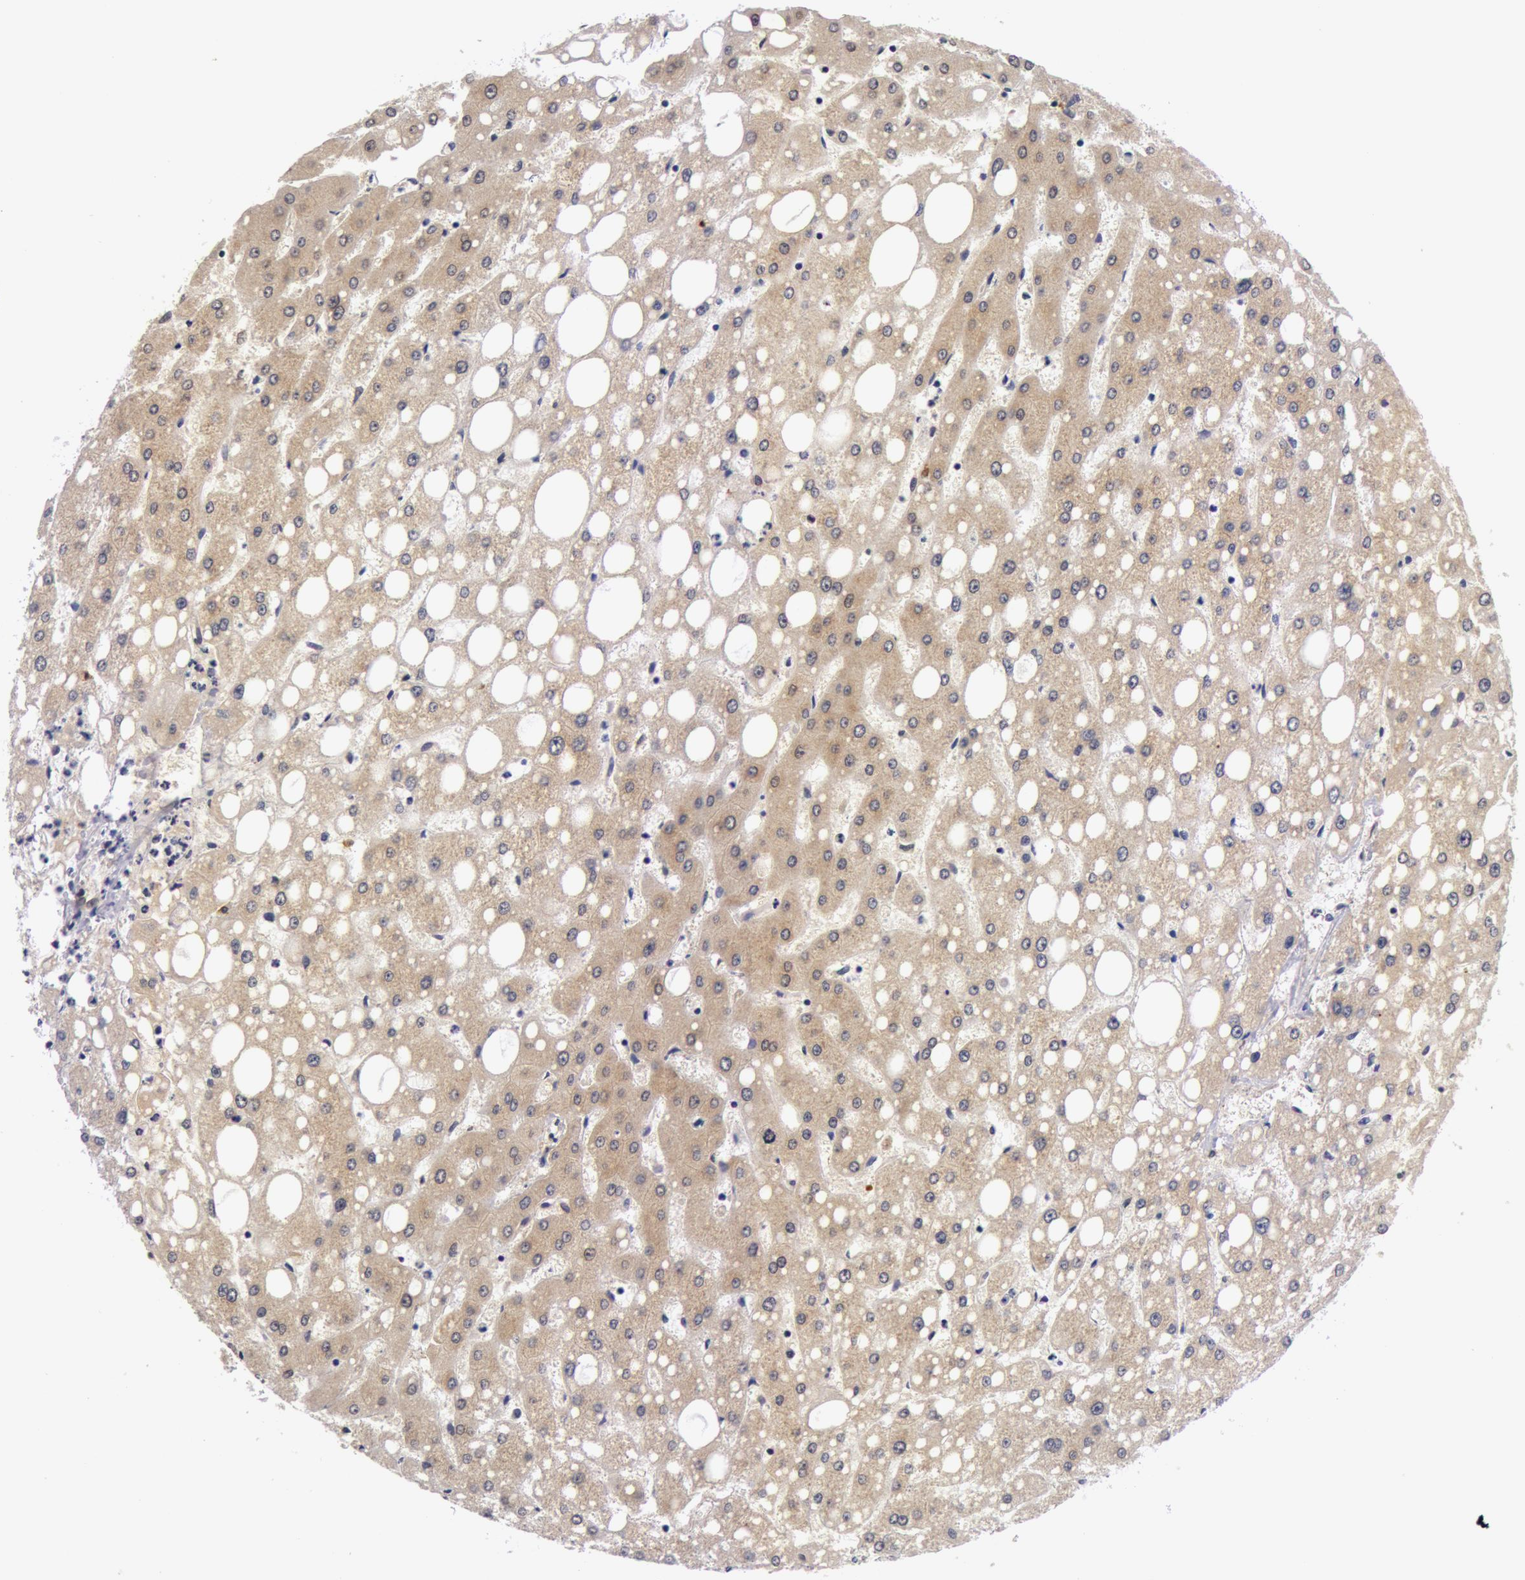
{"staining": {"intensity": "negative", "quantity": "none", "location": "none"}, "tissue": "liver", "cell_type": "Cholangiocytes", "image_type": "normal", "snomed": [{"axis": "morphology", "description": "Normal tissue, NOS"}, {"axis": "topography", "description": "Liver"}], "caption": "Cholangiocytes are negative for brown protein staining in unremarkable liver. The staining is performed using DAB brown chromogen with nuclei counter-stained in using hematoxylin.", "gene": "IL23A", "patient": {"sex": "male", "age": 49}}